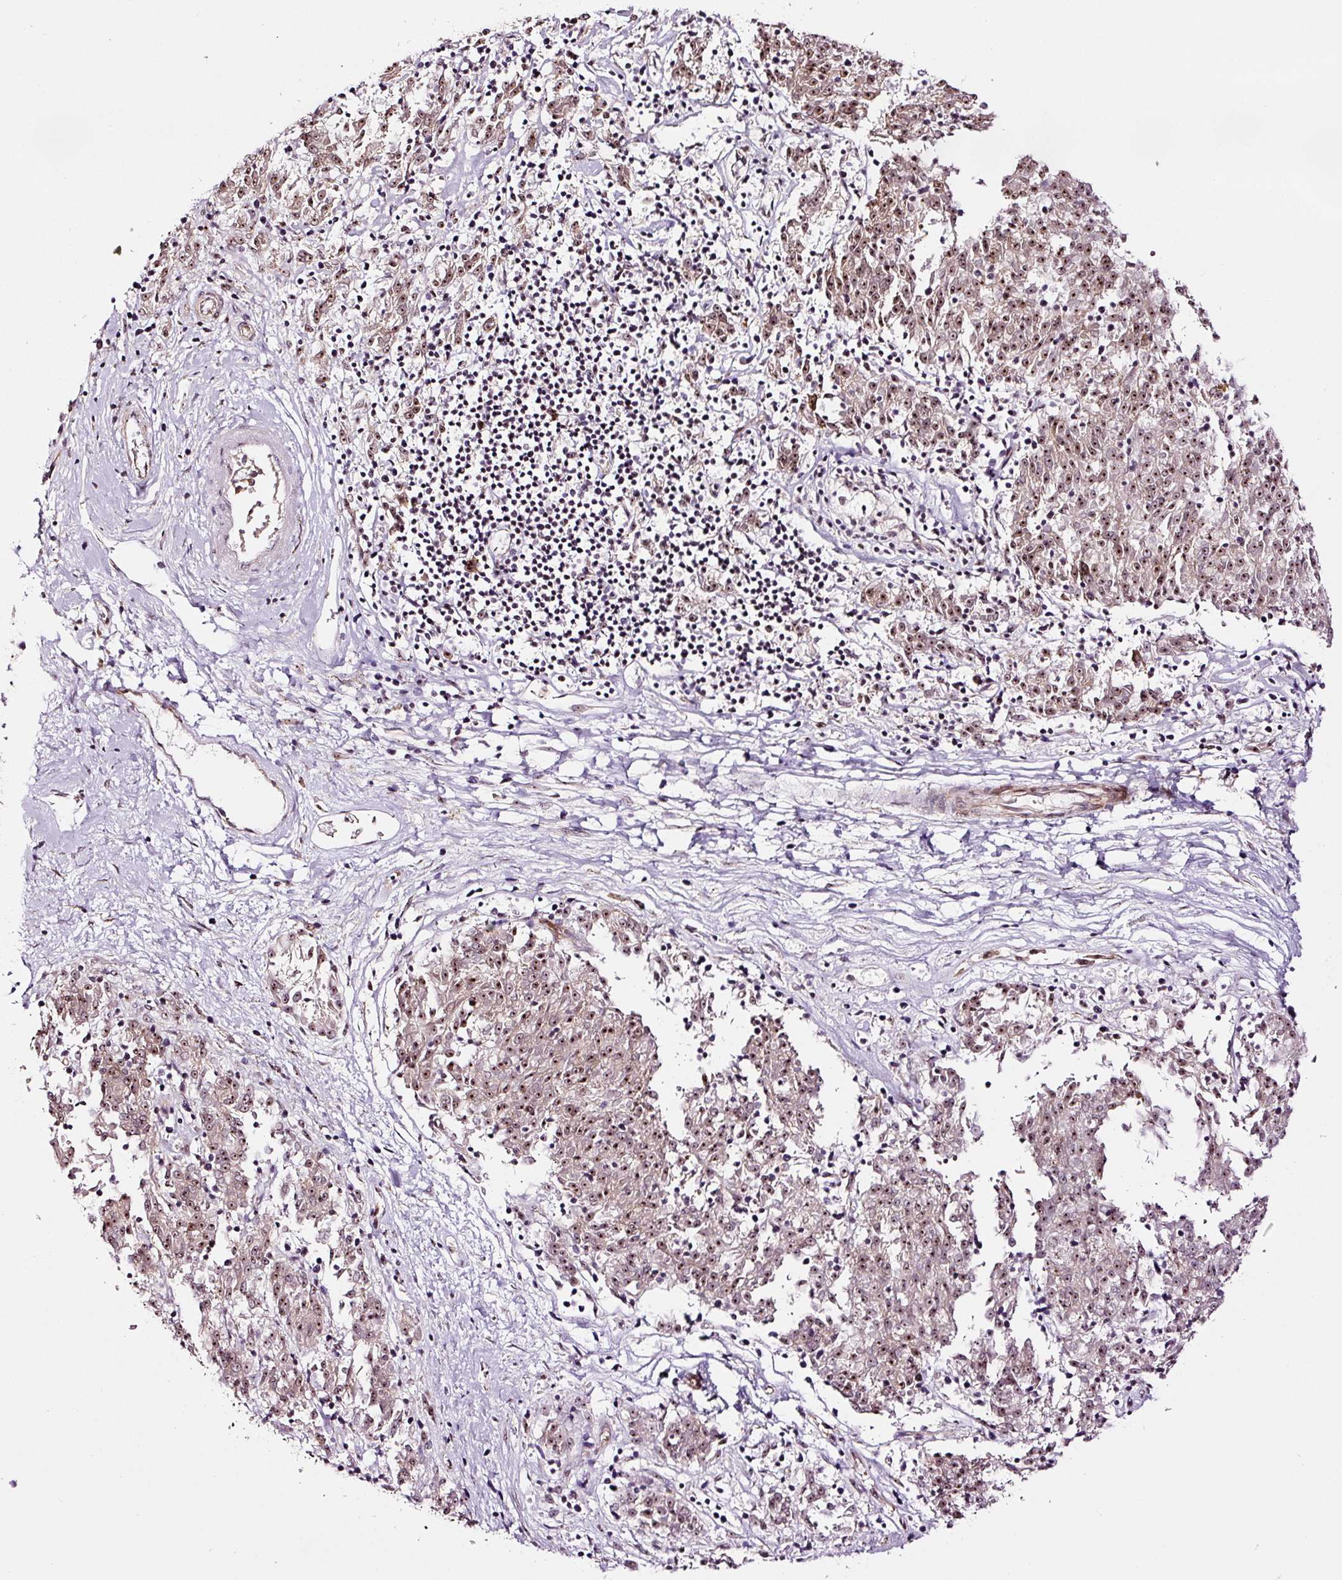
{"staining": {"intensity": "strong", "quantity": ">75%", "location": "nuclear"}, "tissue": "melanoma", "cell_type": "Tumor cells", "image_type": "cancer", "snomed": [{"axis": "morphology", "description": "Malignant melanoma, NOS"}, {"axis": "topography", "description": "Skin"}], "caption": "A photomicrograph of melanoma stained for a protein demonstrates strong nuclear brown staining in tumor cells.", "gene": "GNL3", "patient": {"sex": "female", "age": 72}}